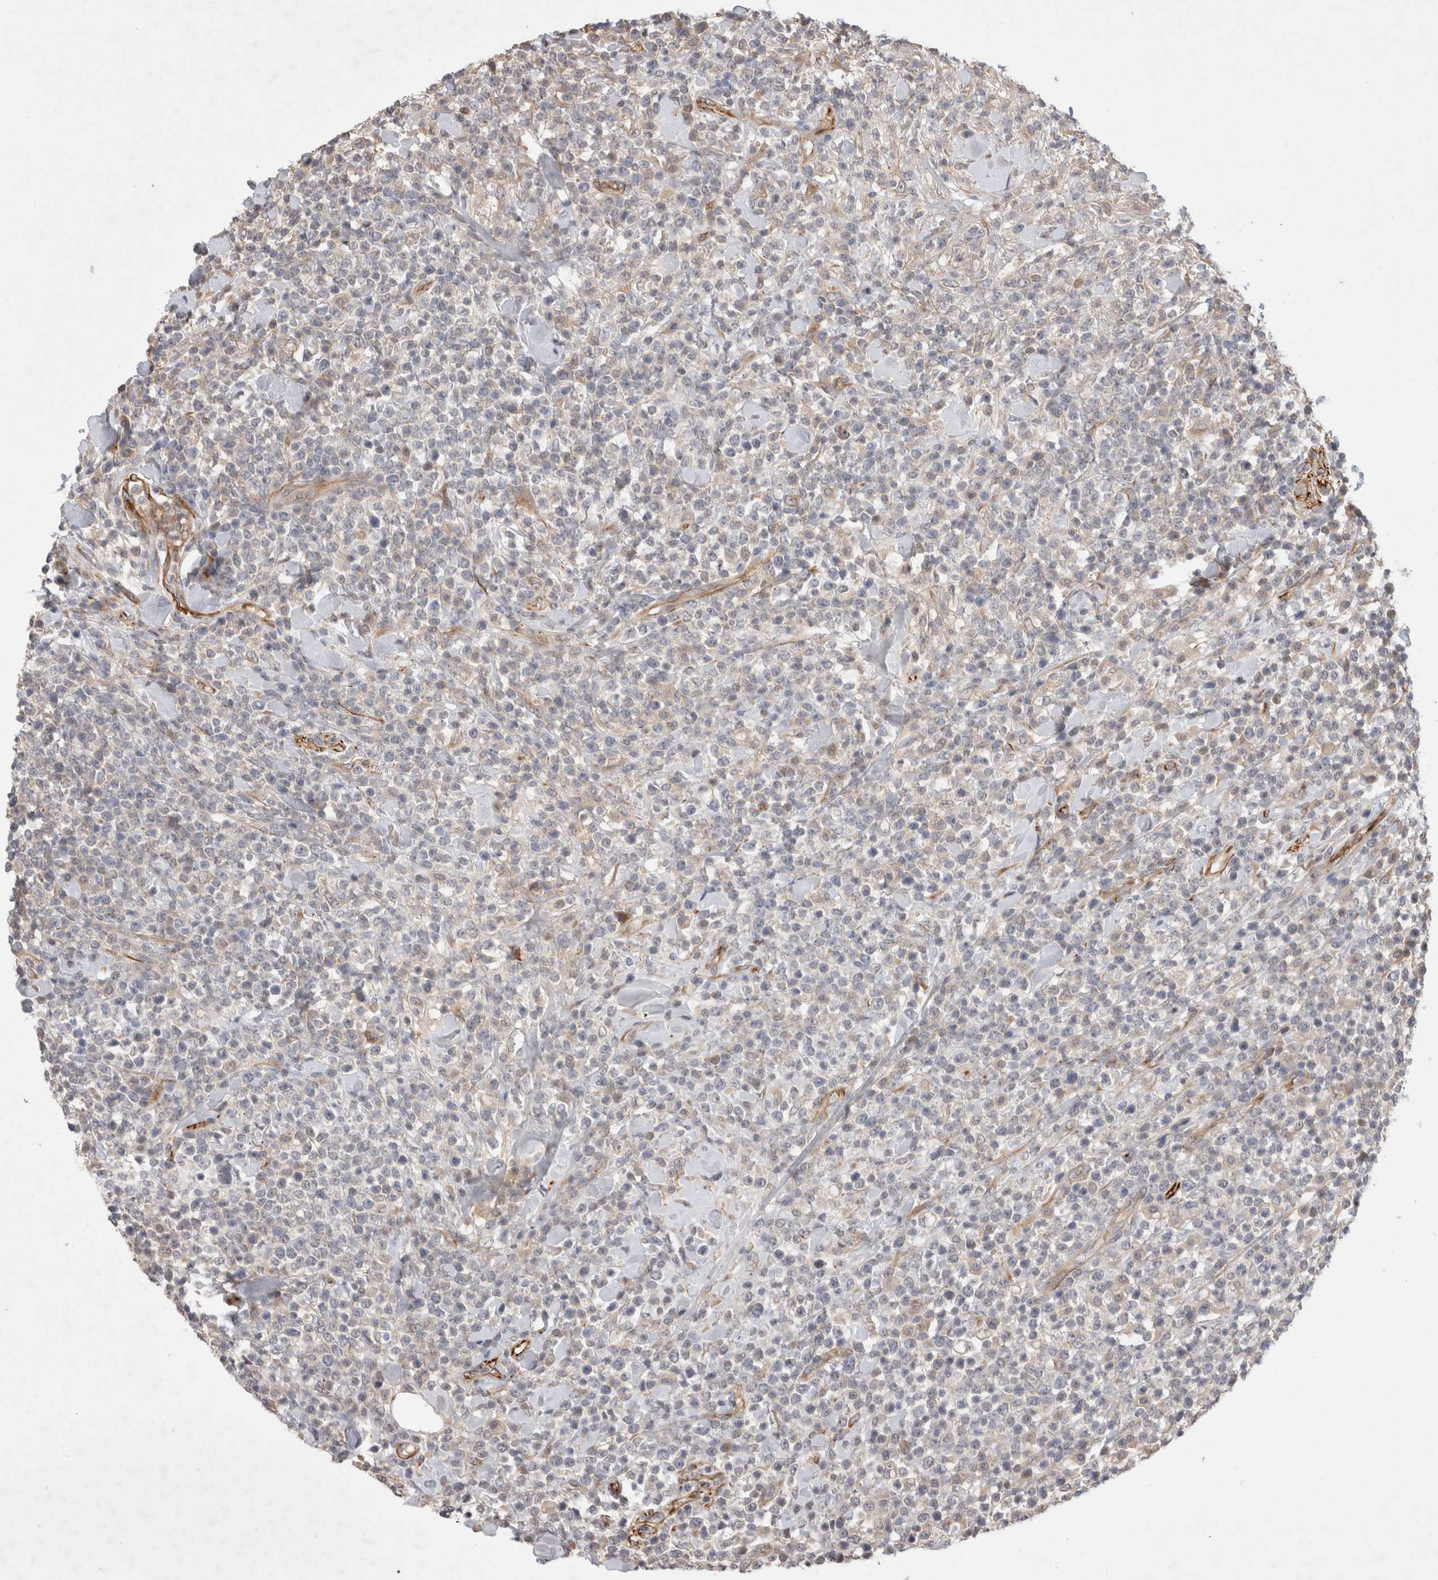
{"staining": {"intensity": "negative", "quantity": "none", "location": "none"}, "tissue": "lymphoma", "cell_type": "Tumor cells", "image_type": "cancer", "snomed": [{"axis": "morphology", "description": "Malignant lymphoma, non-Hodgkin's type, High grade"}, {"axis": "topography", "description": "Colon"}], "caption": "Tumor cells show no significant staining in lymphoma.", "gene": "NMU", "patient": {"sex": "female", "age": 53}}